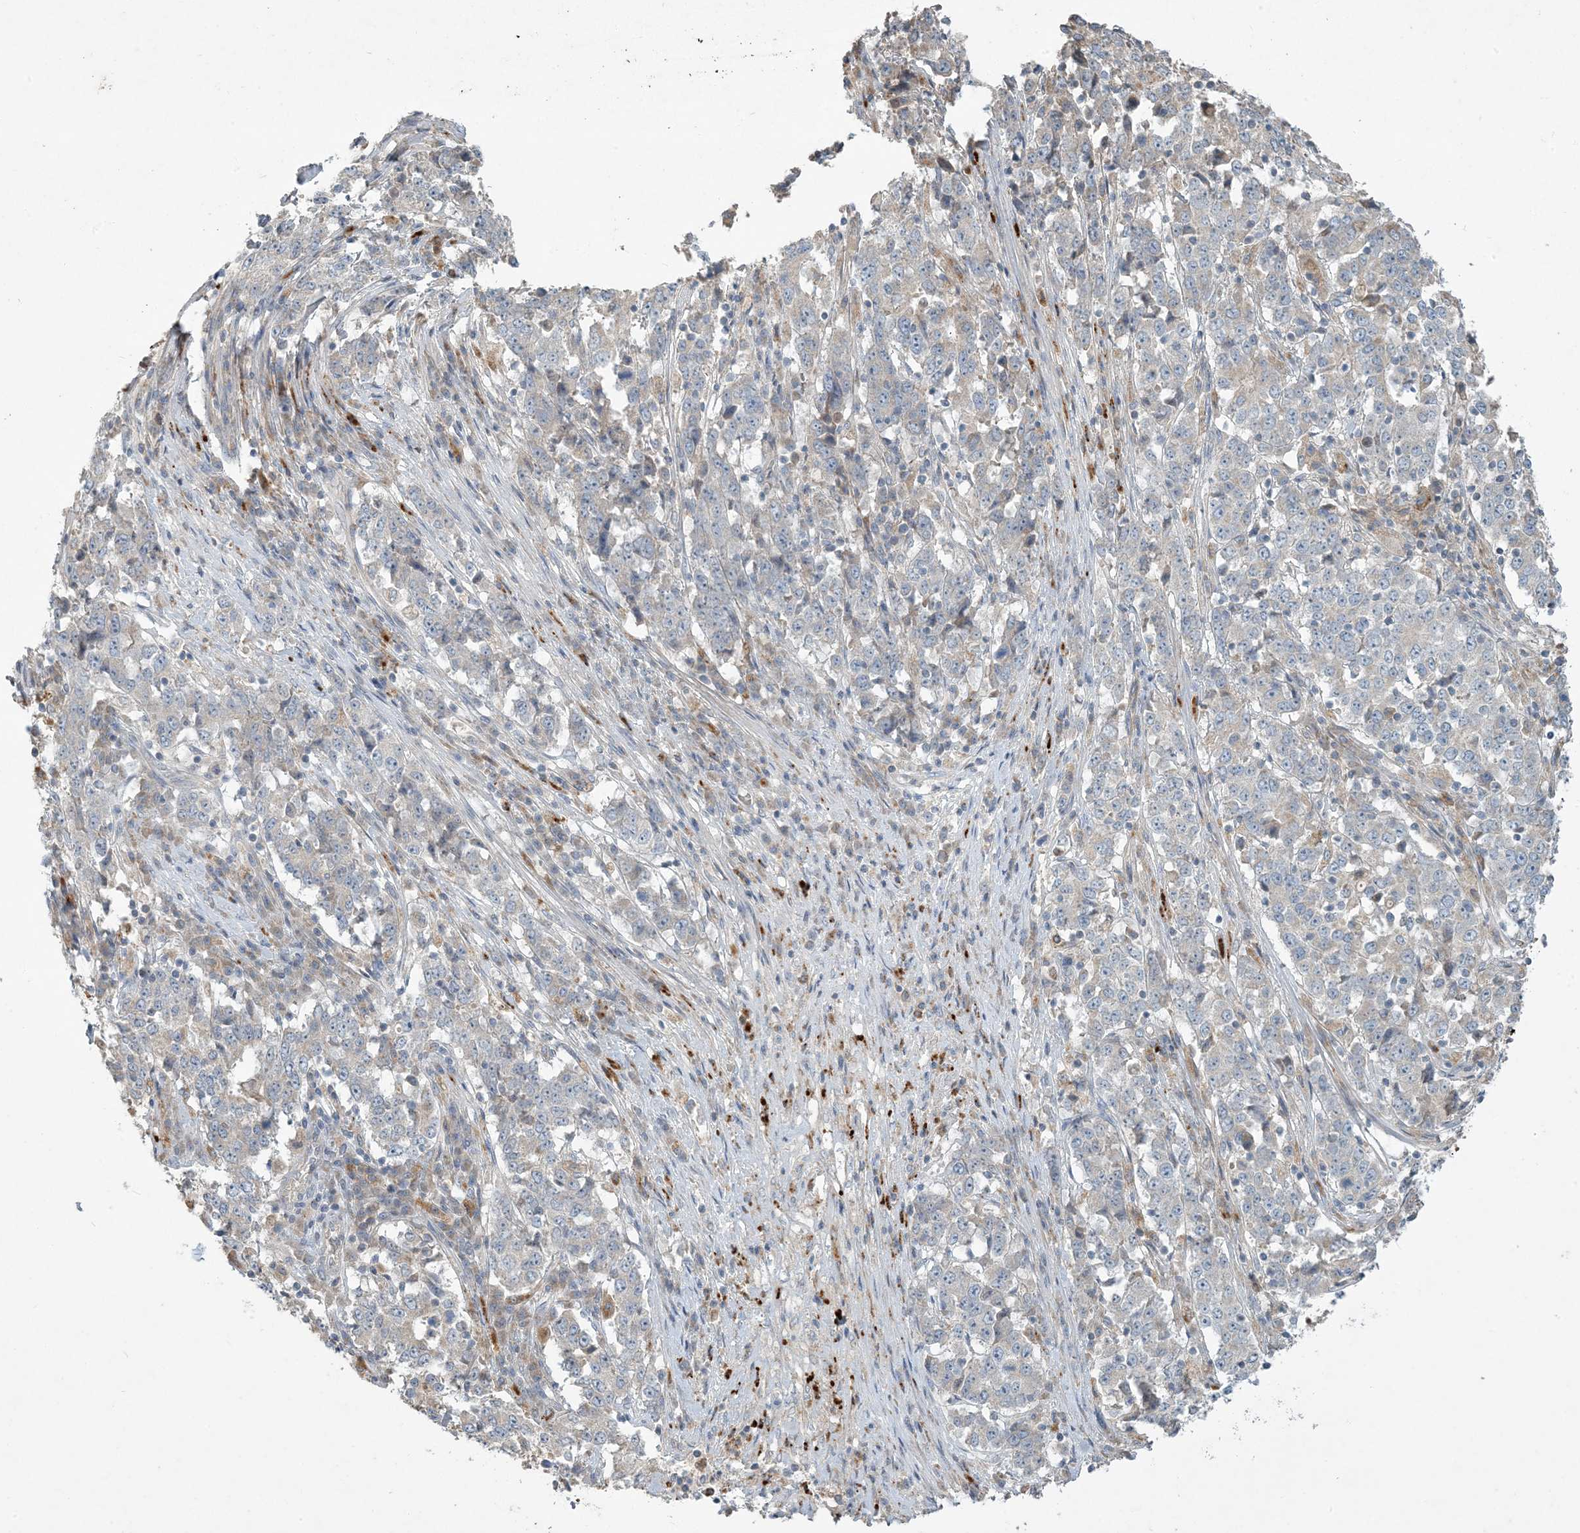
{"staining": {"intensity": "negative", "quantity": "none", "location": "none"}, "tissue": "stomach cancer", "cell_type": "Tumor cells", "image_type": "cancer", "snomed": [{"axis": "morphology", "description": "Adenocarcinoma, NOS"}, {"axis": "topography", "description": "Stomach"}], "caption": "High magnification brightfield microscopy of stomach cancer (adenocarcinoma) stained with DAB (brown) and counterstained with hematoxylin (blue): tumor cells show no significant staining.", "gene": "LTN1", "patient": {"sex": "male", "age": 59}}